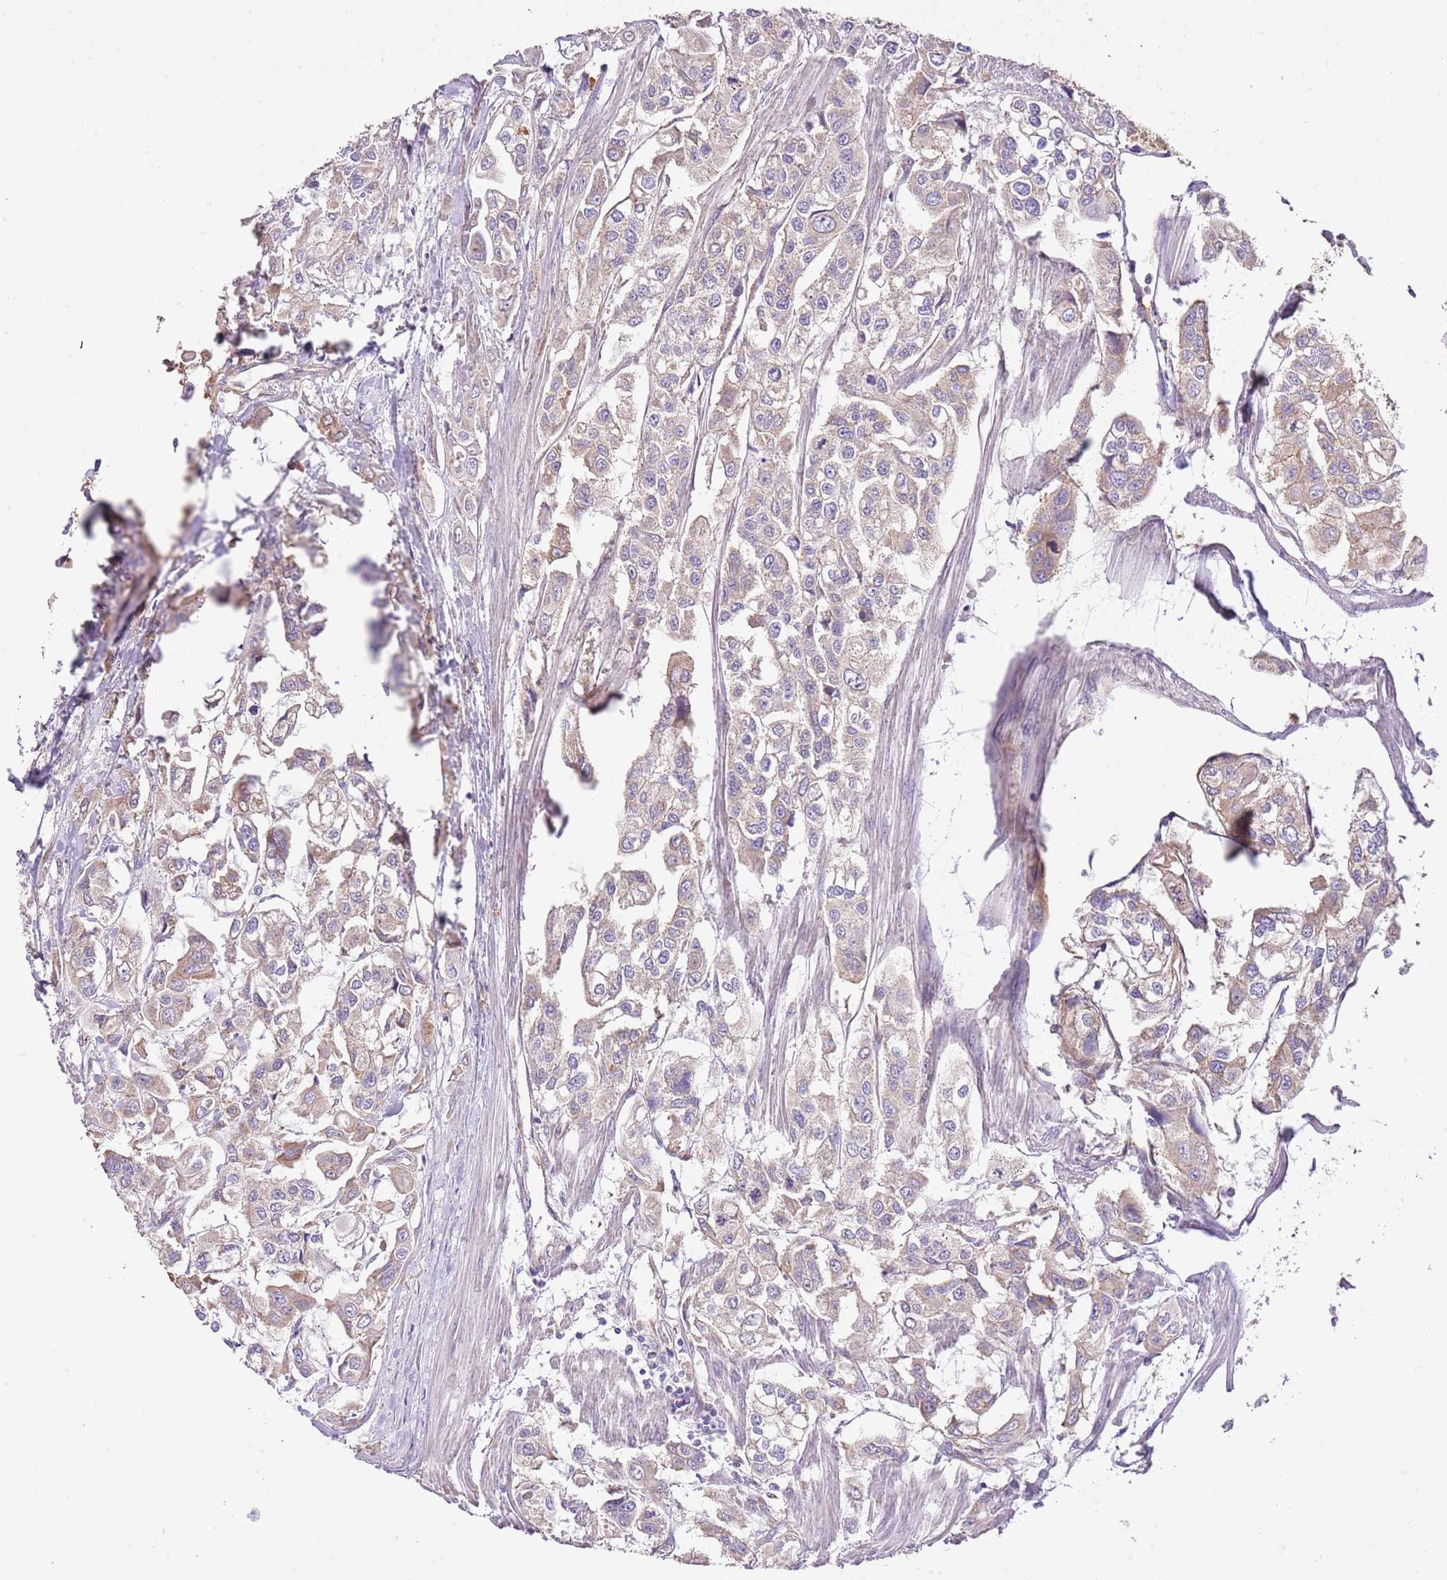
{"staining": {"intensity": "weak", "quantity": ">75%", "location": "cytoplasmic/membranous"}, "tissue": "urothelial cancer", "cell_type": "Tumor cells", "image_type": "cancer", "snomed": [{"axis": "morphology", "description": "Urothelial carcinoma, High grade"}, {"axis": "topography", "description": "Urinary bladder"}], "caption": "Protein expression analysis of high-grade urothelial carcinoma reveals weak cytoplasmic/membranous expression in about >75% of tumor cells.", "gene": "DOCK9", "patient": {"sex": "male", "age": 67}}